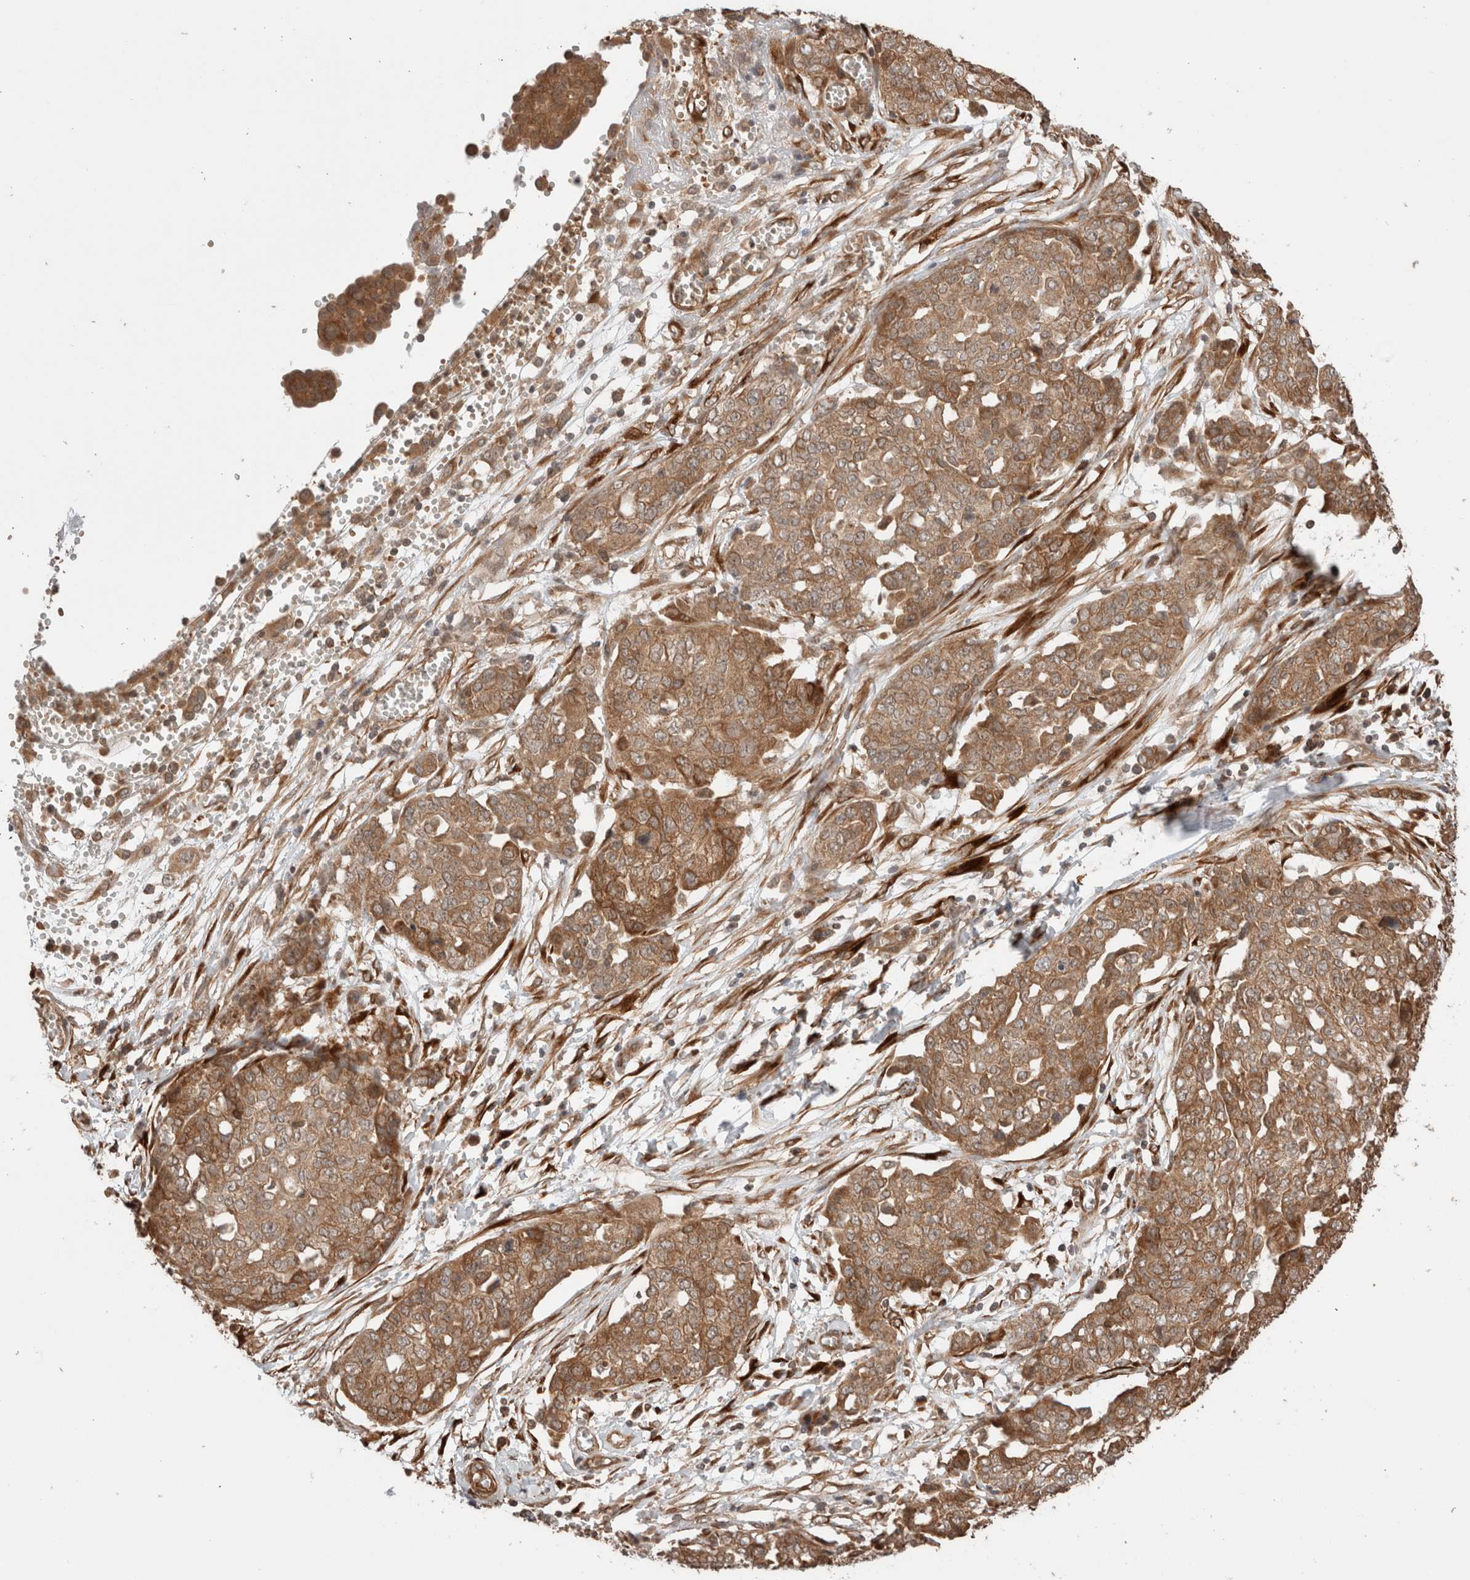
{"staining": {"intensity": "moderate", "quantity": ">75%", "location": "cytoplasmic/membranous"}, "tissue": "ovarian cancer", "cell_type": "Tumor cells", "image_type": "cancer", "snomed": [{"axis": "morphology", "description": "Cystadenocarcinoma, serous, NOS"}, {"axis": "topography", "description": "Soft tissue"}, {"axis": "topography", "description": "Ovary"}], "caption": "Immunohistochemical staining of ovarian cancer (serous cystadenocarcinoma) displays medium levels of moderate cytoplasmic/membranous staining in approximately >75% of tumor cells.", "gene": "ZNF649", "patient": {"sex": "female", "age": 57}}